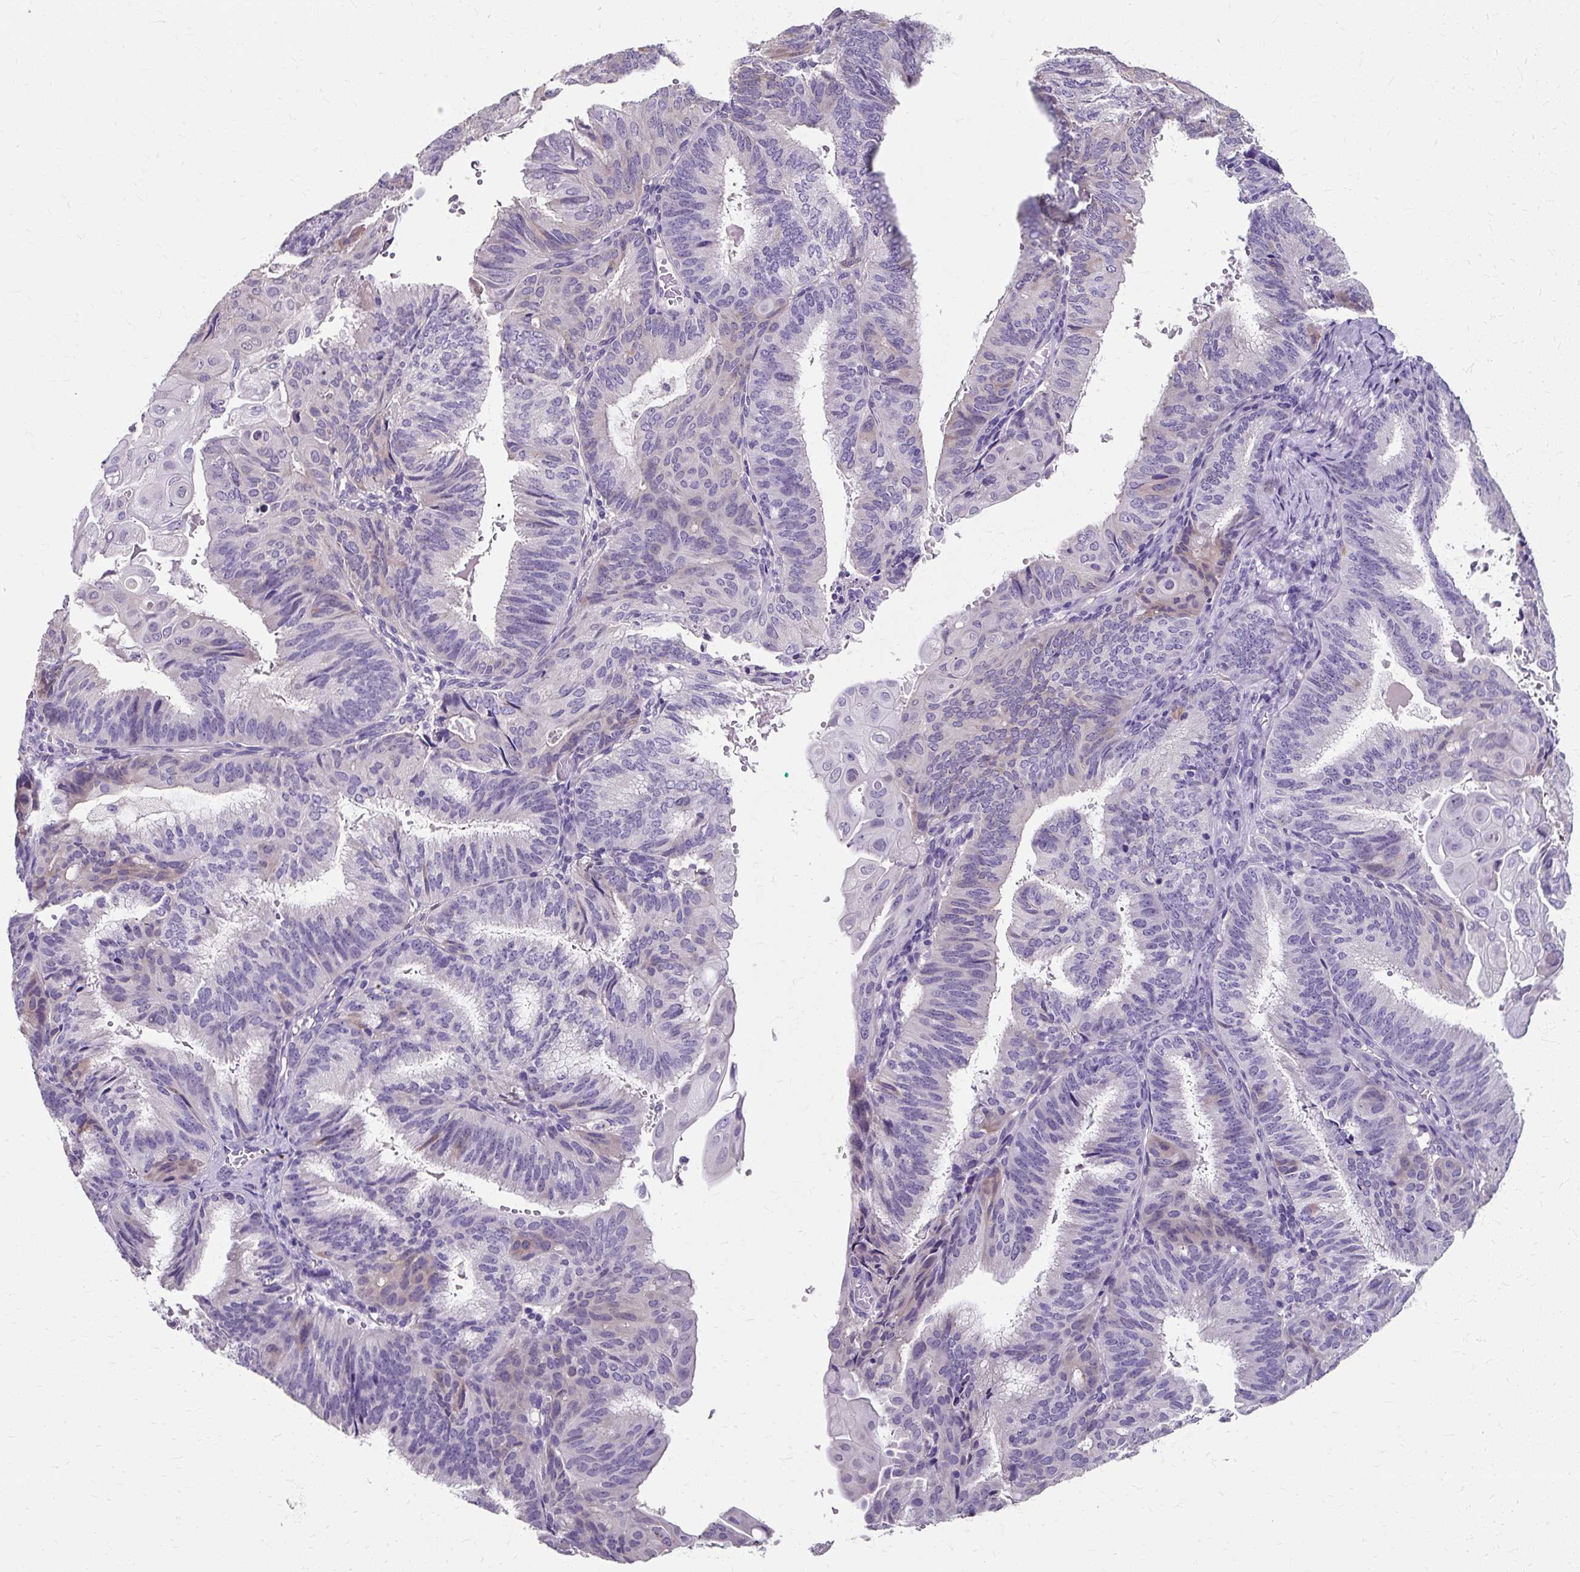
{"staining": {"intensity": "negative", "quantity": "none", "location": "none"}, "tissue": "endometrial cancer", "cell_type": "Tumor cells", "image_type": "cancer", "snomed": [{"axis": "morphology", "description": "Adenocarcinoma, NOS"}, {"axis": "topography", "description": "Endometrium"}], "caption": "An image of endometrial cancer (adenocarcinoma) stained for a protein exhibits no brown staining in tumor cells.", "gene": "KLHL24", "patient": {"sex": "female", "age": 49}}